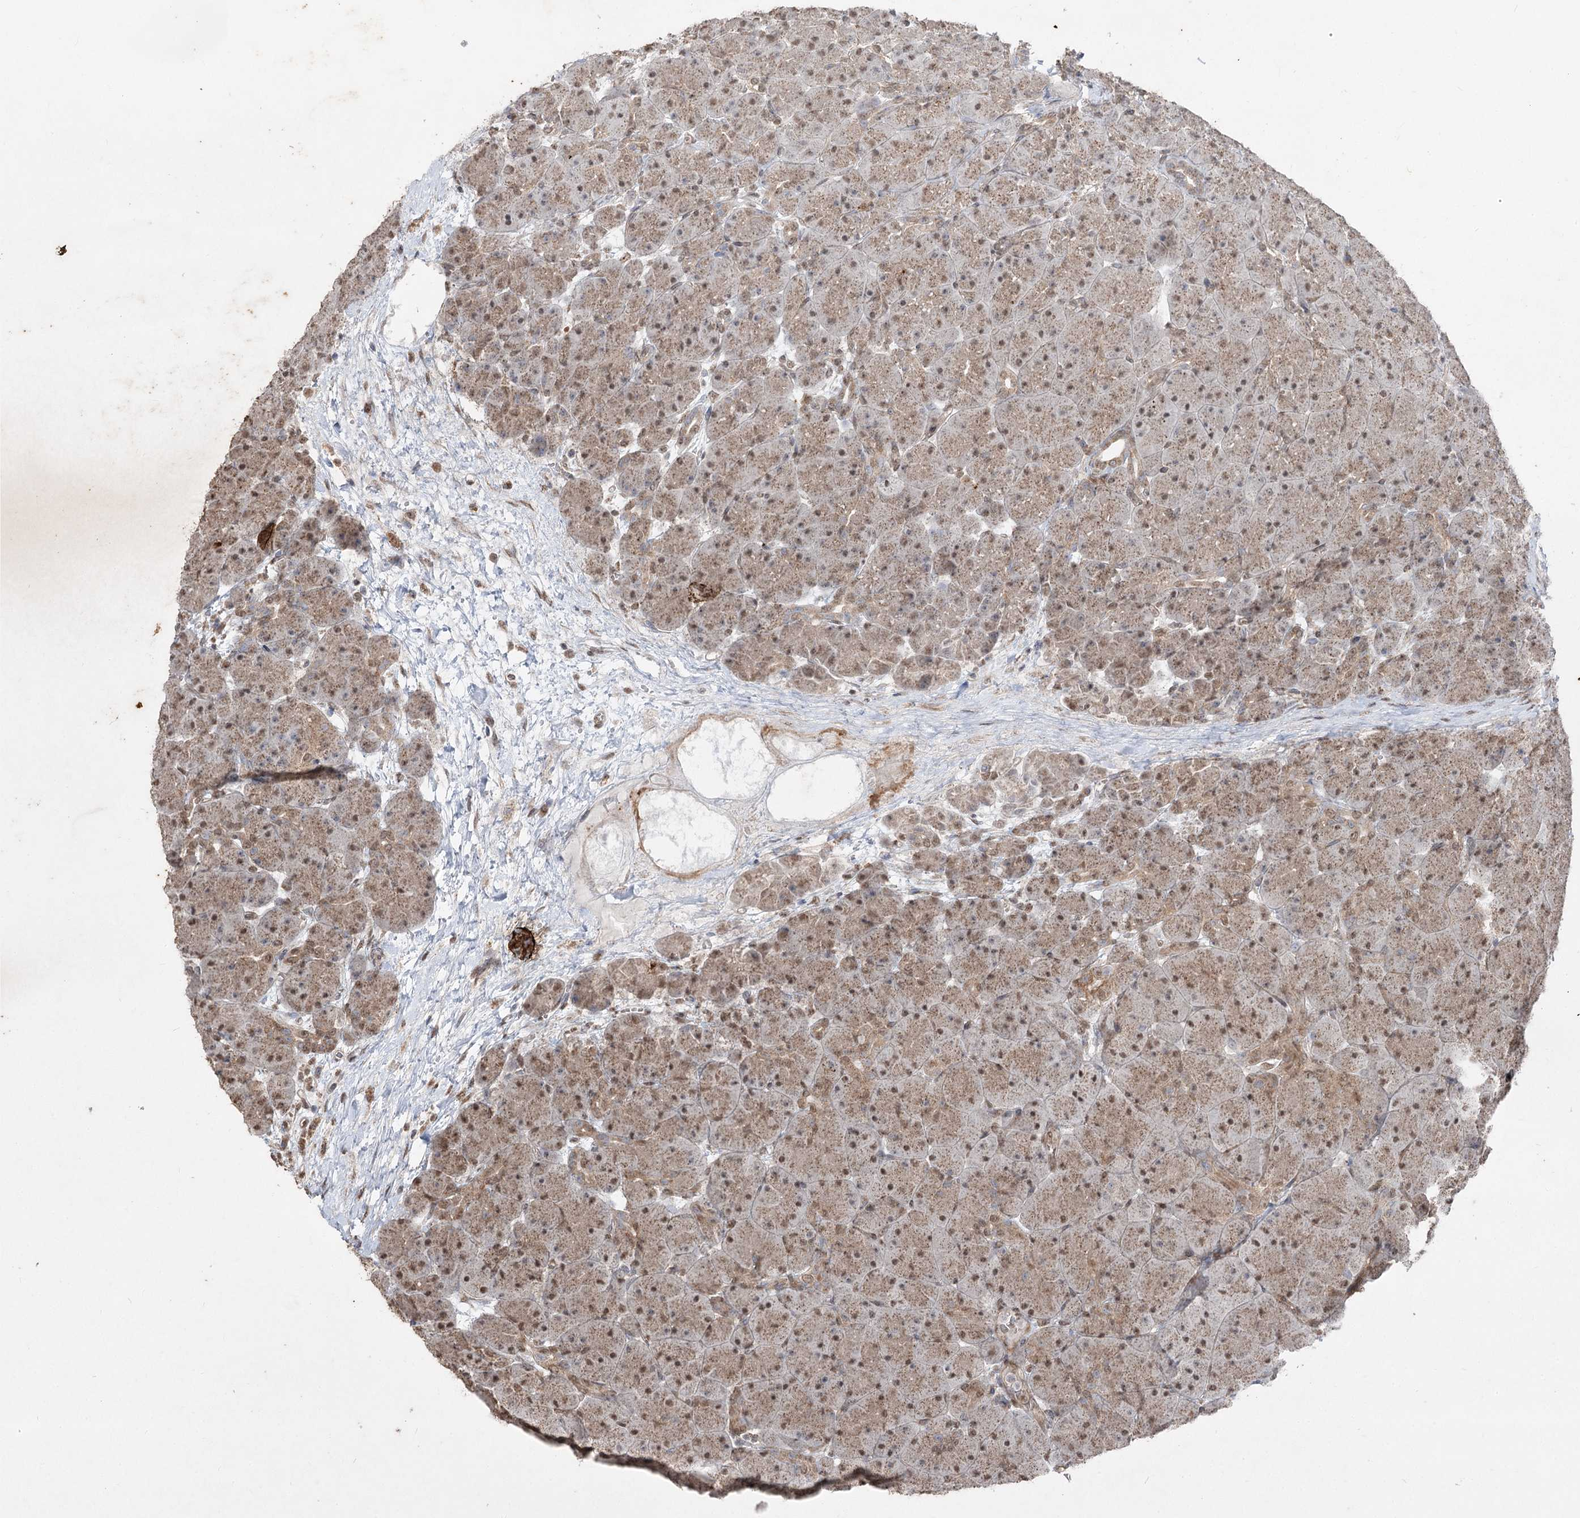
{"staining": {"intensity": "moderate", "quantity": ">75%", "location": "cytoplasmic/membranous,nuclear"}, "tissue": "pancreas", "cell_type": "Exocrine glandular cells", "image_type": "normal", "snomed": [{"axis": "morphology", "description": "Normal tissue, NOS"}, {"axis": "topography", "description": "Pancreas"}], "caption": "Immunohistochemical staining of unremarkable human pancreas exhibits medium levels of moderate cytoplasmic/membranous,nuclear positivity in approximately >75% of exocrine glandular cells.", "gene": "ZSCAN23", "patient": {"sex": "male", "age": 66}}